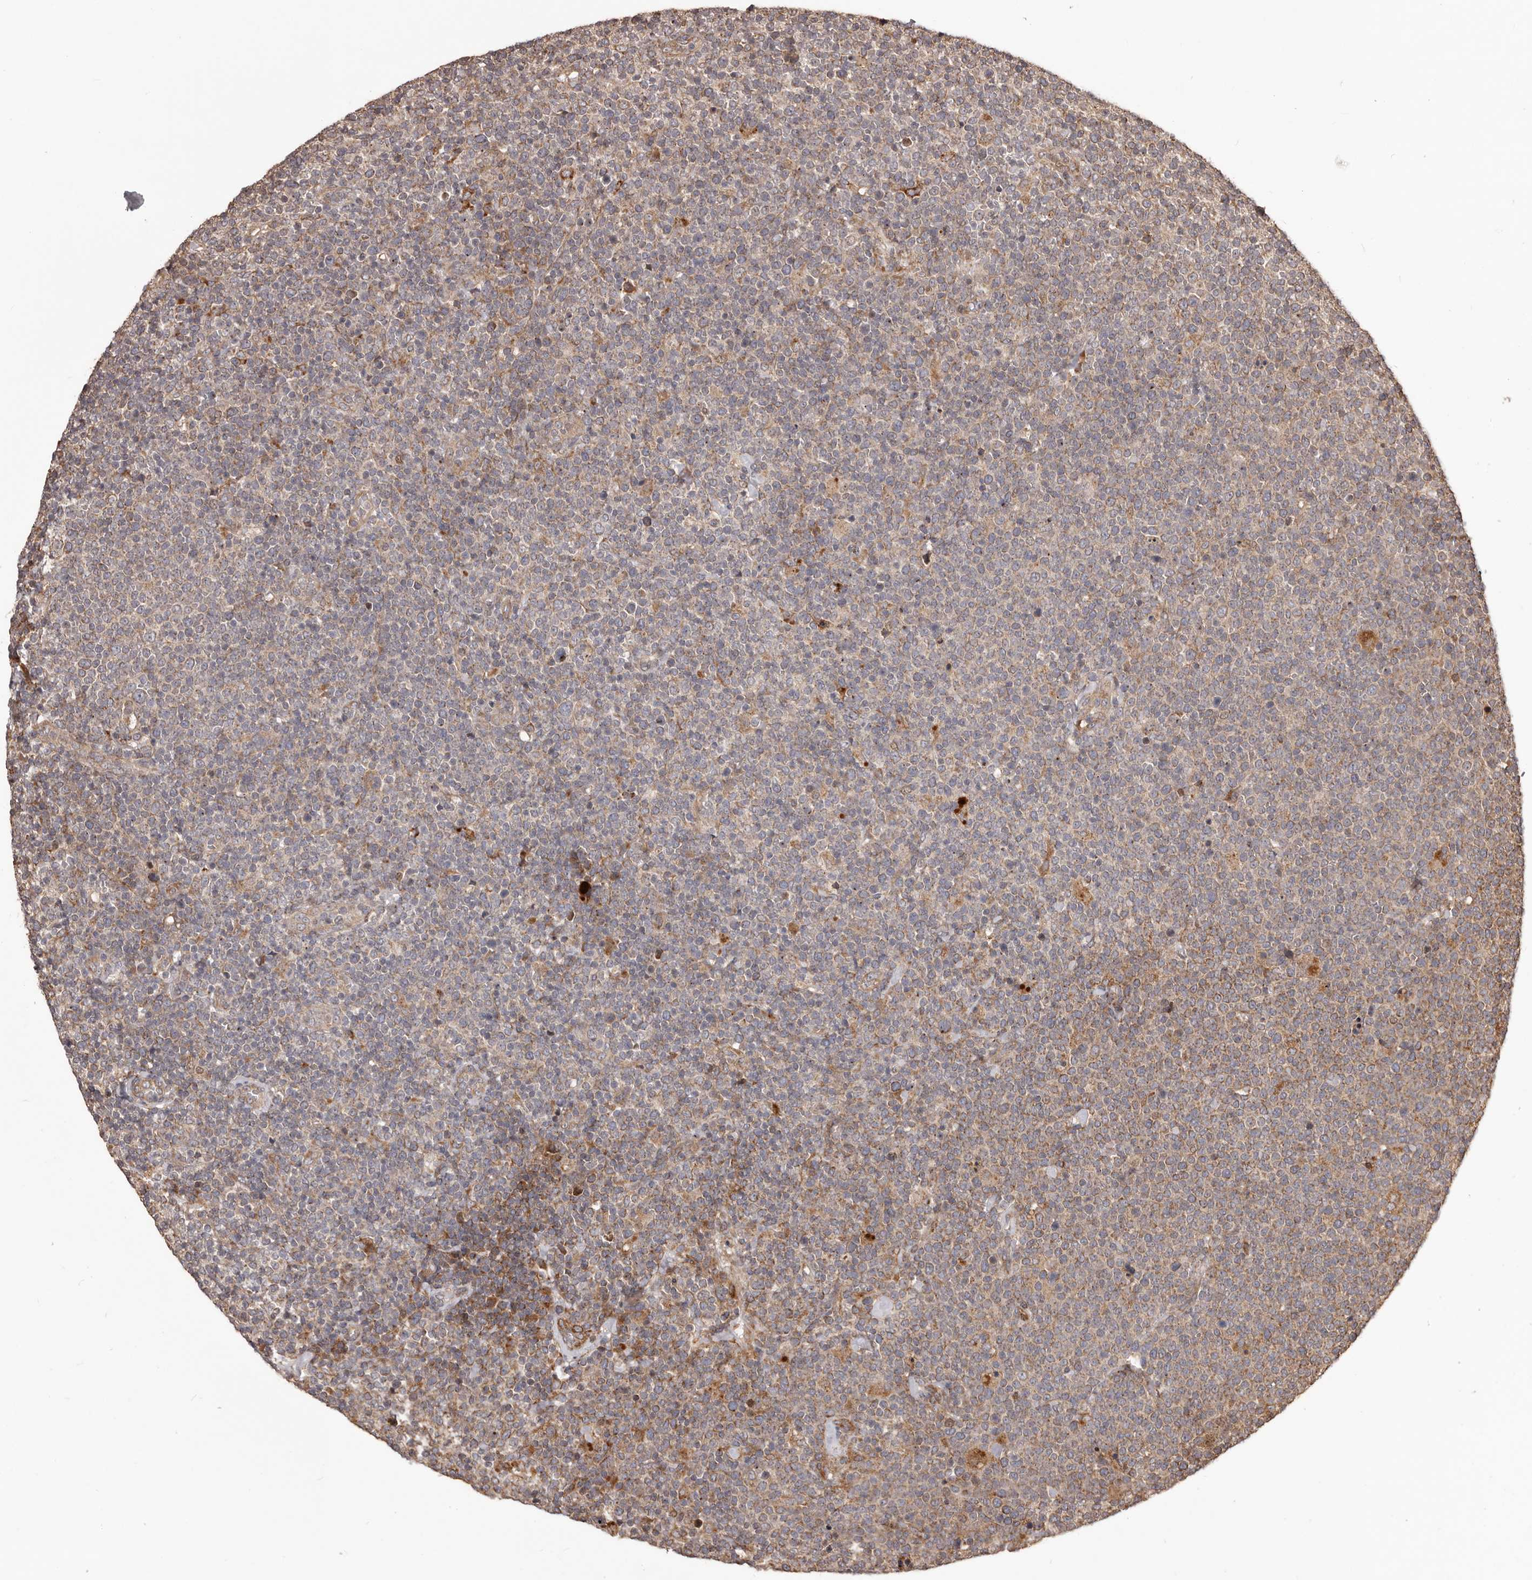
{"staining": {"intensity": "weak", "quantity": "25%-75%", "location": "cytoplasmic/membranous"}, "tissue": "lymphoma", "cell_type": "Tumor cells", "image_type": "cancer", "snomed": [{"axis": "morphology", "description": "Malignant lymphoma, non-Hodgkin's type, High grade"}, {"axis": "topography", "description": "Lymph node"}], "caption": "About 25%-75% of tumor cells in malignant lymphoma, non-Hodgkin's type (high-grade) reveal weak cytoplasmic/membranous protein positivity as visualized by brown immunohistochemical staining.", "gene": "MTO1", "patient": {"sex": "male", "age": 61}}